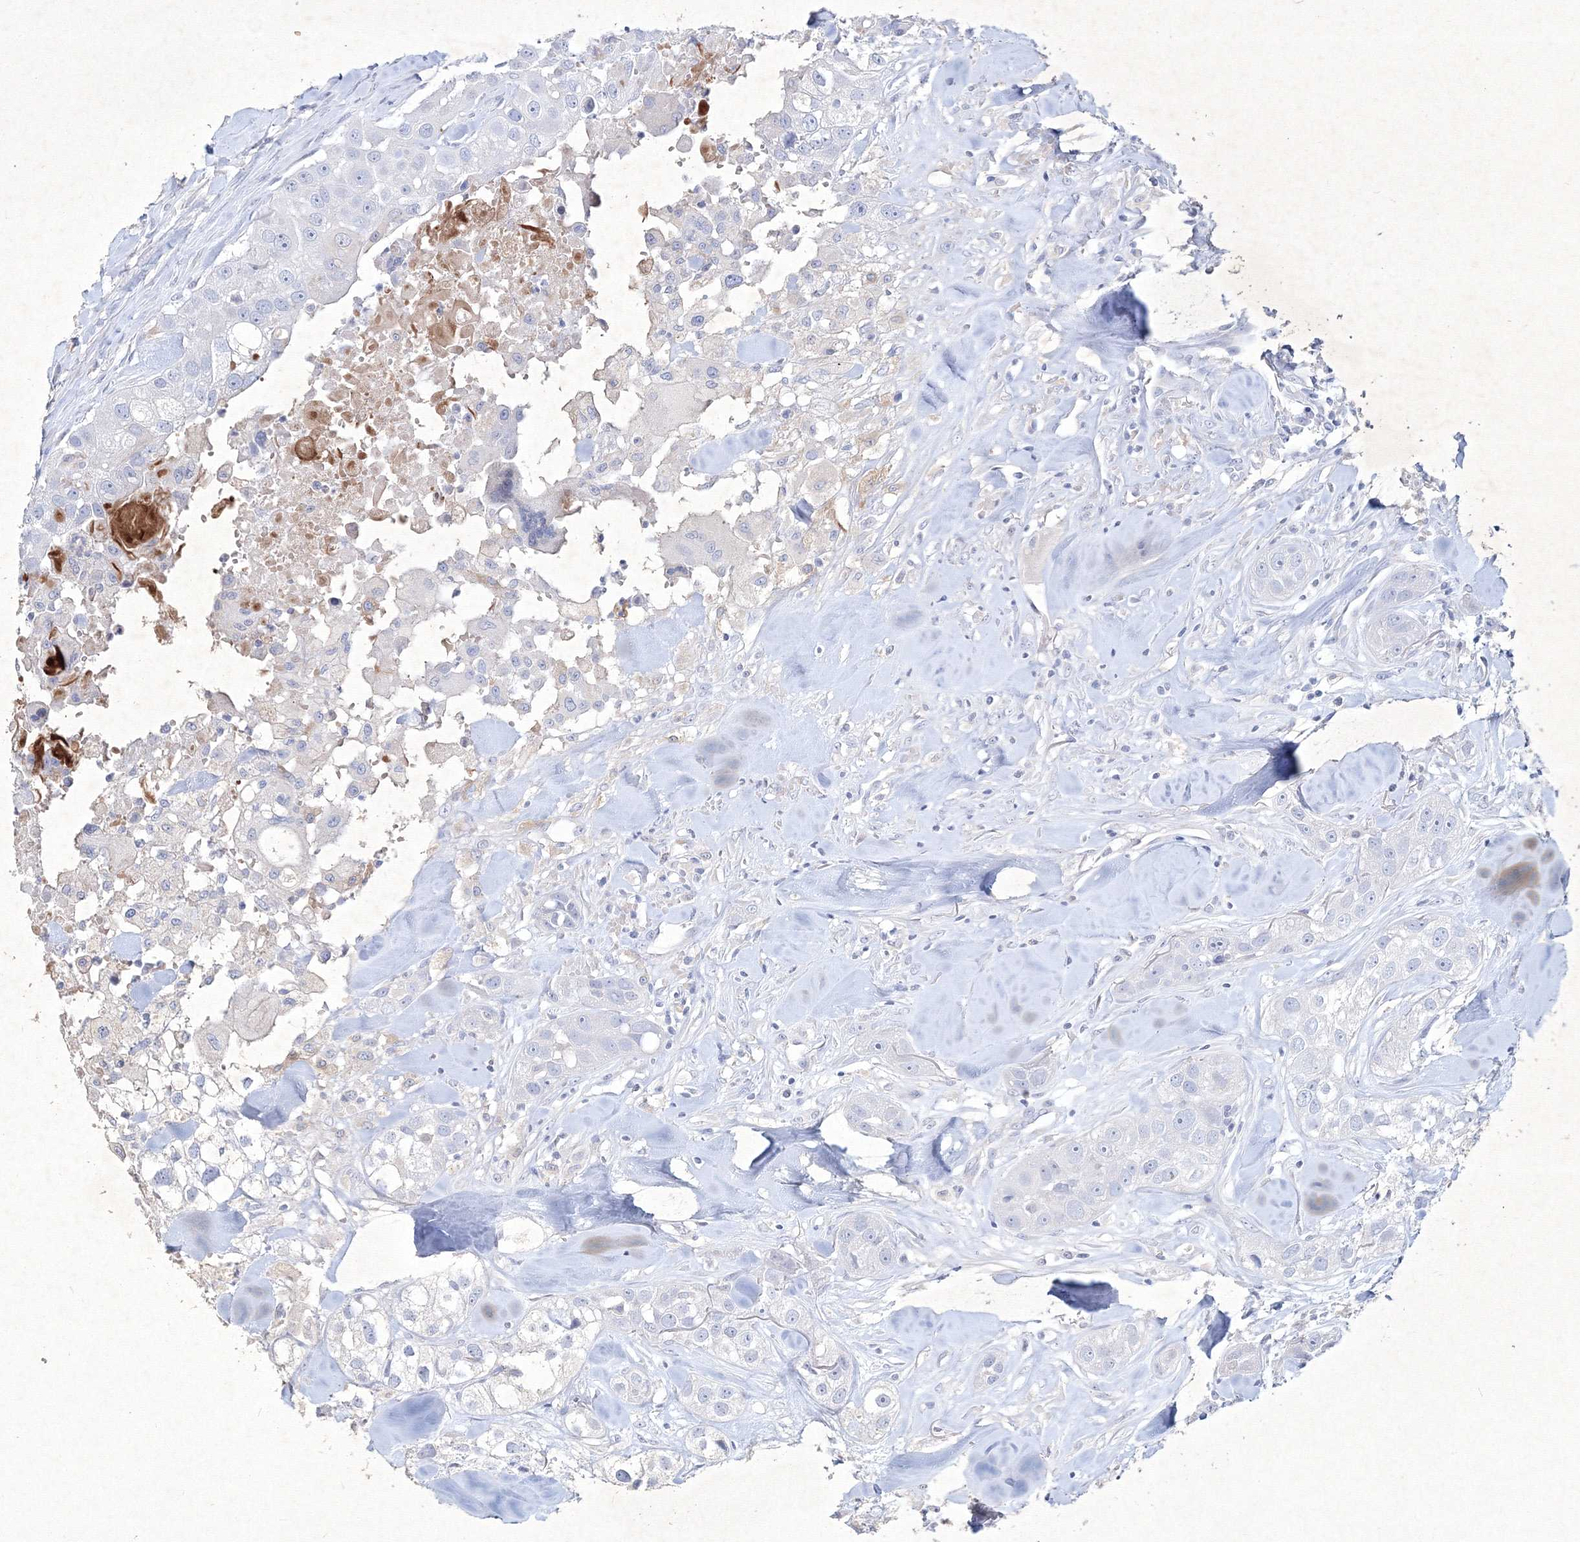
{"staining": {"intensity": "negative", "quantity": "none", "location": "none"}, "tissue": "head and neck cancer", "cell_type": "Tumor cells", "image_type": "cancer", "snomed": [{"axis": "morphology", "description": "Normal tissue, NOS"}, {"axis": "morphology", "description": "Squamous cell carcinoma, NOS"}, {"axis": "topography", "description": "Skeletal muscle"}, {"axis": "topography", "description": "Head-Neck"}], "caption": "DAB immunohistochemical staining of head and neck cancer (squamous cell carcinoma) exhibits no significant positivity in tumor cells.", "gene": "CXXC4", "patient": {"sex": "male", "age": 51}}